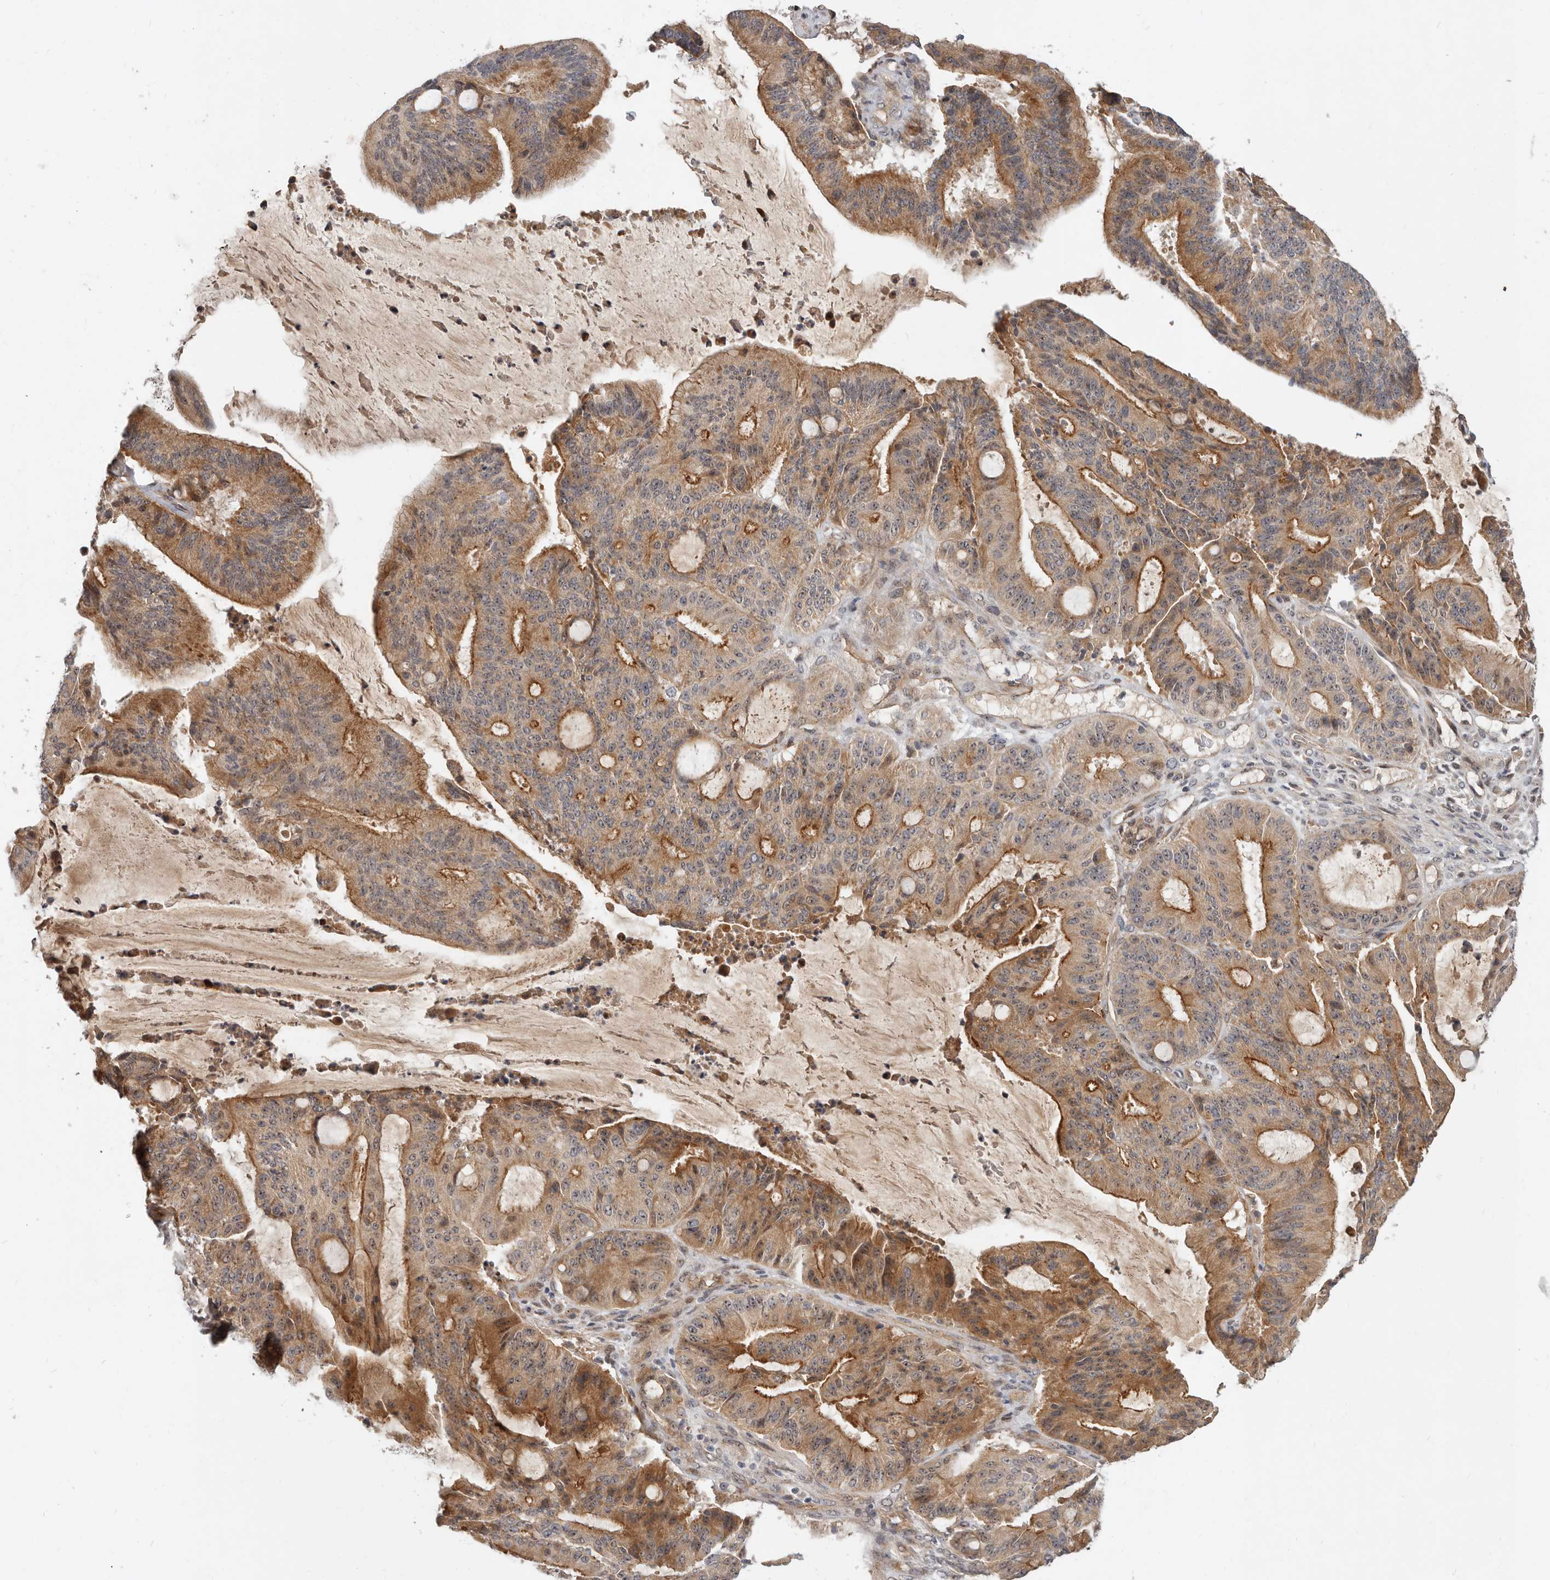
{"staining": {"intensity": "moderate", "quantity": "25%-75%", "location": "cytoplasmic/membranous"}, "tissue": "liver cancer", "cell_type": "Tumor cells", "image_type": "cancer", "snomed": [{"axis": "morphology", "description": "Normal tissue, NOS"}, {"axis": "morphology", "description": "Cholangiocarcinoma"}, {"axis": "topography", "description": "Liver"}, {"axis": "topography", "description": "Peripheral nerve tissue"}], "caption": "Liver cancer (cholangiocarcinoma) stained with a brown dye reveals moderate cytoplasmic/membranous positive positivity in about 25%-75% of tumor cells.", "gene": "MICALL2", "patient": {"sex": "female", "age": 73}}